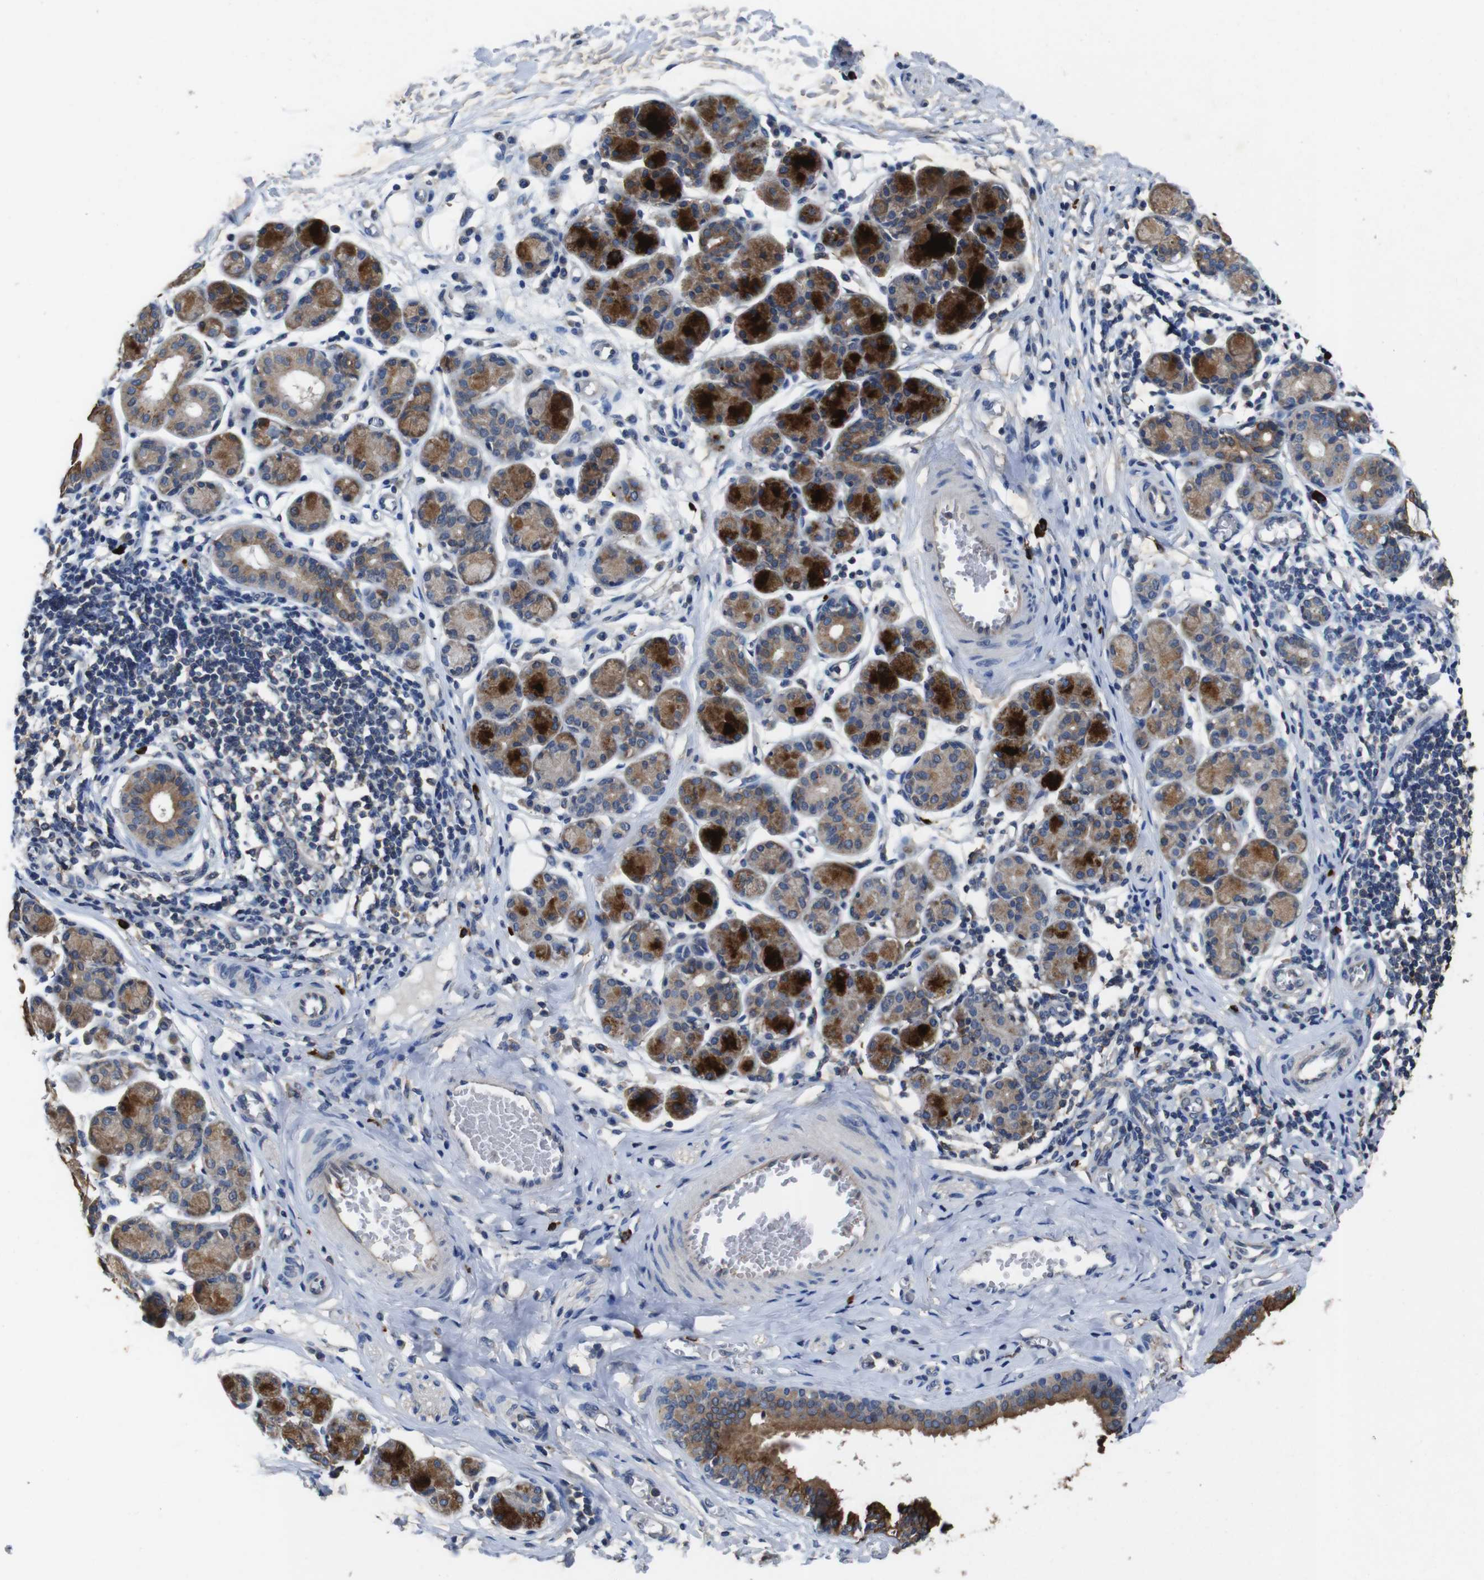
{"staining": {"intensity": "strong", "quantity": "25%-75%", "location": "cytoplasmic/membranous"}, "tissue": "salivary gland", "cell_type": "Glandular cells", "image_type": "normal", "snomed": [{"axis": "morphology", "description": "Normal tissue, NOS"}, {"axis": "morphology", "description": "Inflammation, NOS"}, {"axis": "topography", "description": "Lymph node"}, {"axis": "topography", "description": "Salivary gland"}], "caption": "Benign salivary gland was stained to show a protein in brown. There is high levels of strong cytoplasmic/membranous positivity in about 25%-75% of glandular cells. (Brightfield microscopy of DAB IHC at high magnification).", "gene": "GLIPR1", "patient": {"sex": "male", "age": 3}}